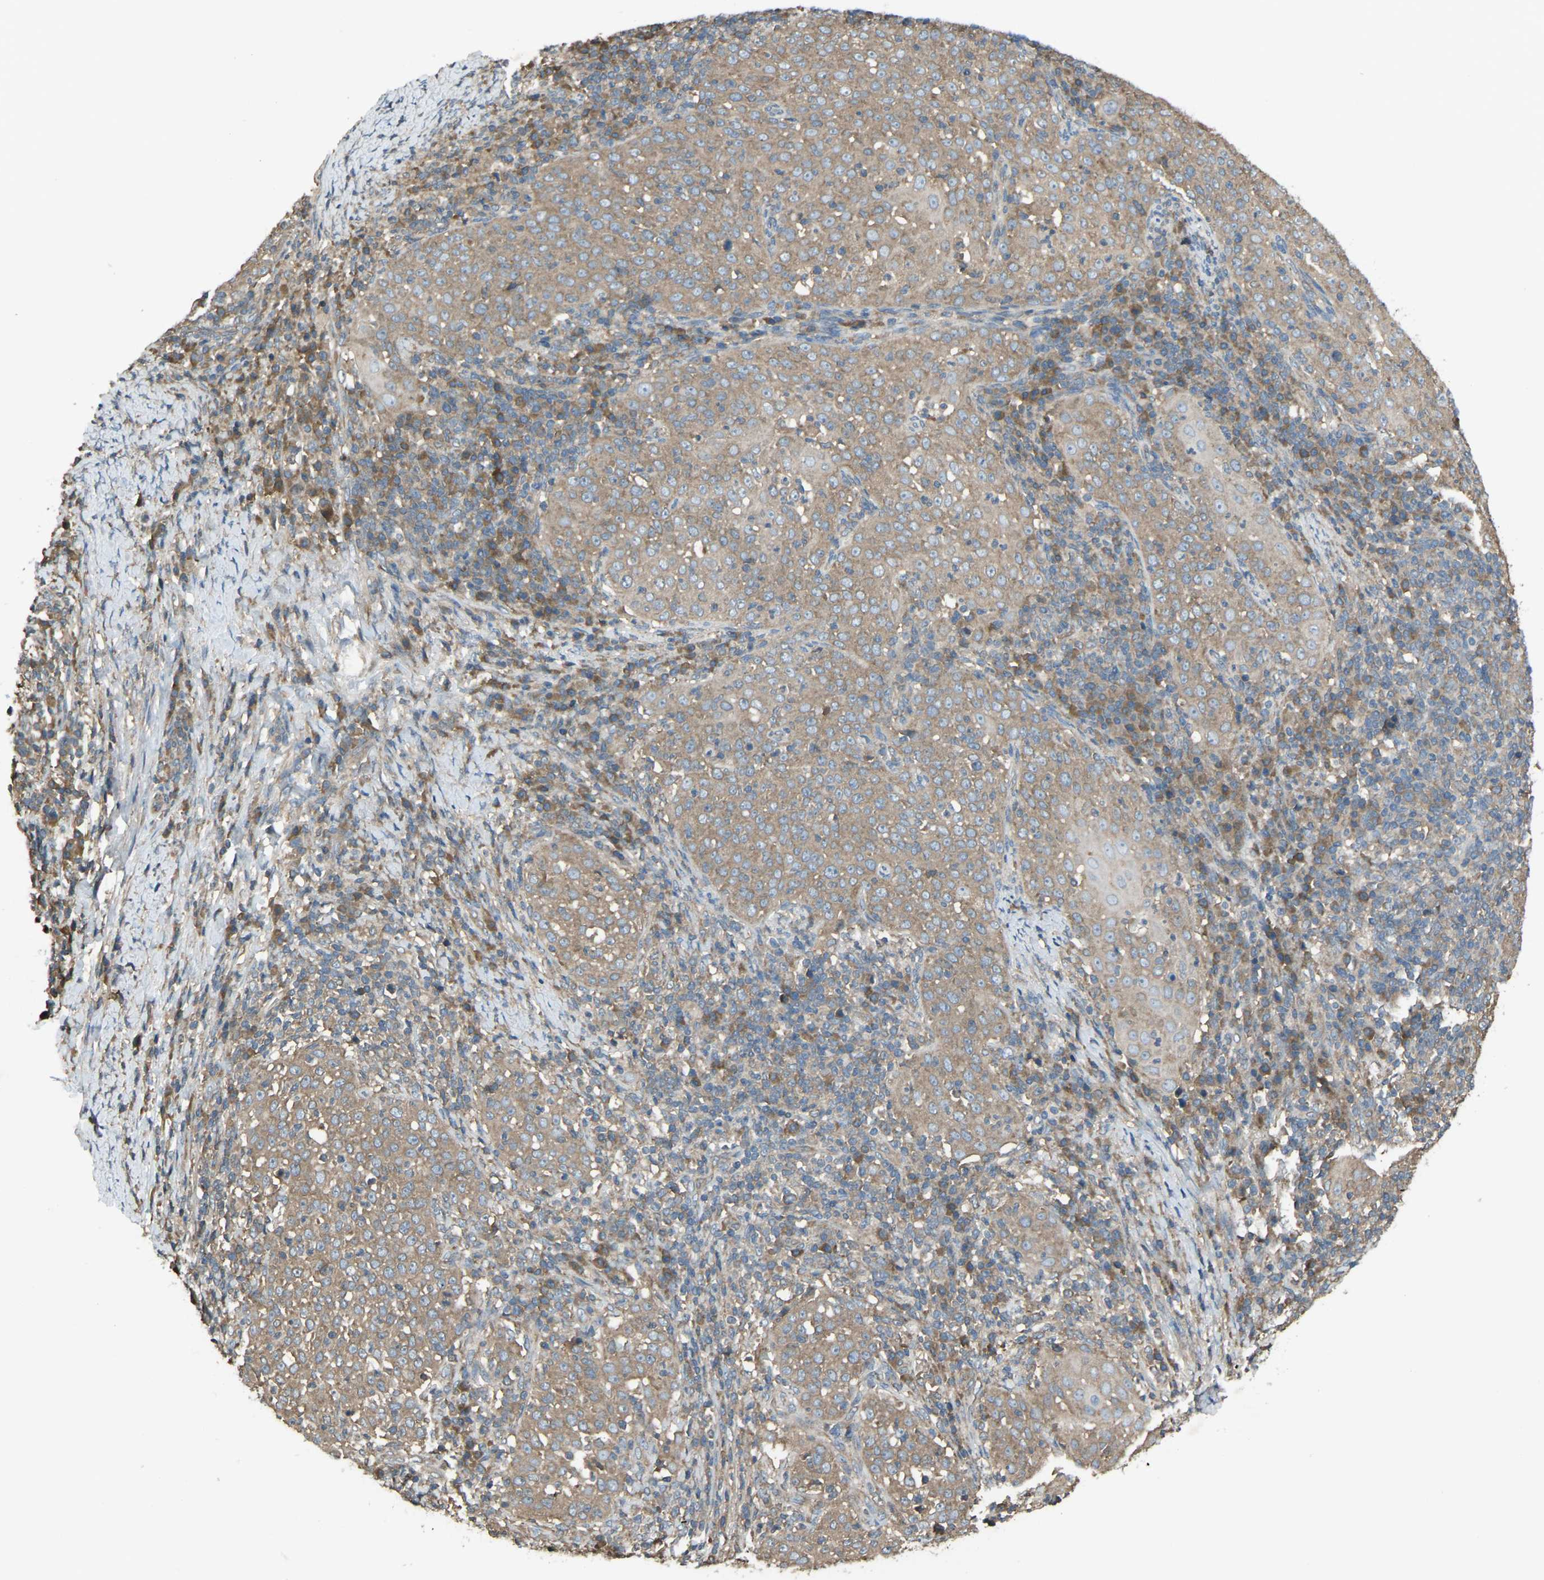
{"staining": {"intensity": "weak", "quantity": ">75%", "location": "cytoplasmic/membranous"}, "tissue": "cervical cancer", "cell_type": "Tumor cells", "image_type": "cancer", "snomed": [{"axis": "morphology", "description": "Squamous cell carcinoma, NOS"}, {"axis": "topography", "description": "Cervix"}], "caption": "Weak cytoplasmic/membranous expression is appreciated in approximately >75% of tumor cells in cervical squamous cell carcinoma.", "gene": "AIMP1", "patient": {"sex": "female", "age": 51}}